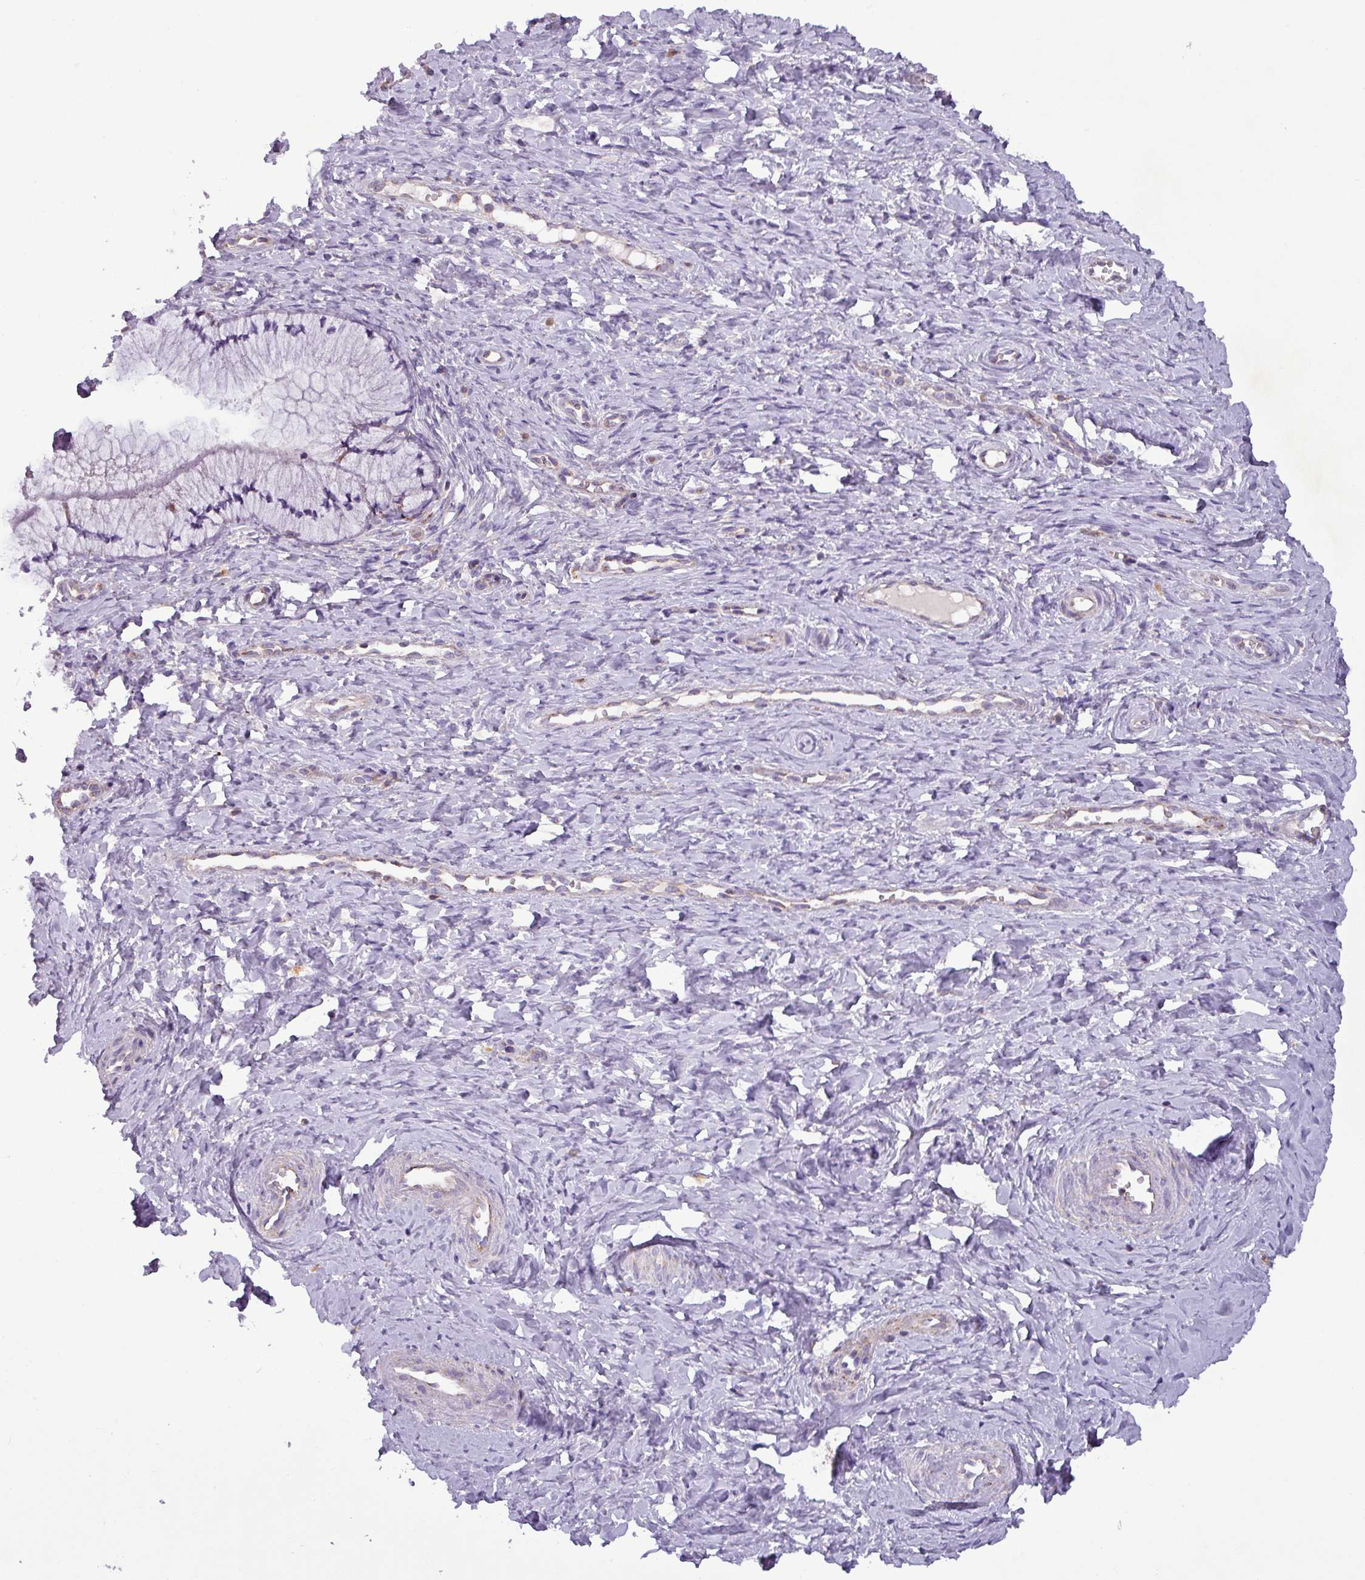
{"staining": {"intensity": "weak", "quantity": "25%-75%", "location": "cytoplasmic/membranous"}, "tissue": "cervix", "cell_type": "Glandular cells", "image_type": "normal", "snomed": [{"axis": "morphology", "description": "Normal tissue, NOS"}, {"axis": "topography", "description": "Cervix"}], "caption": "A brown stain labels weak cytoplasmic/membranous staining of a protein in glandular cells of normal cervix.", "gene": "PNMA6A", "patient": {"sex": "female", "age": 36}}